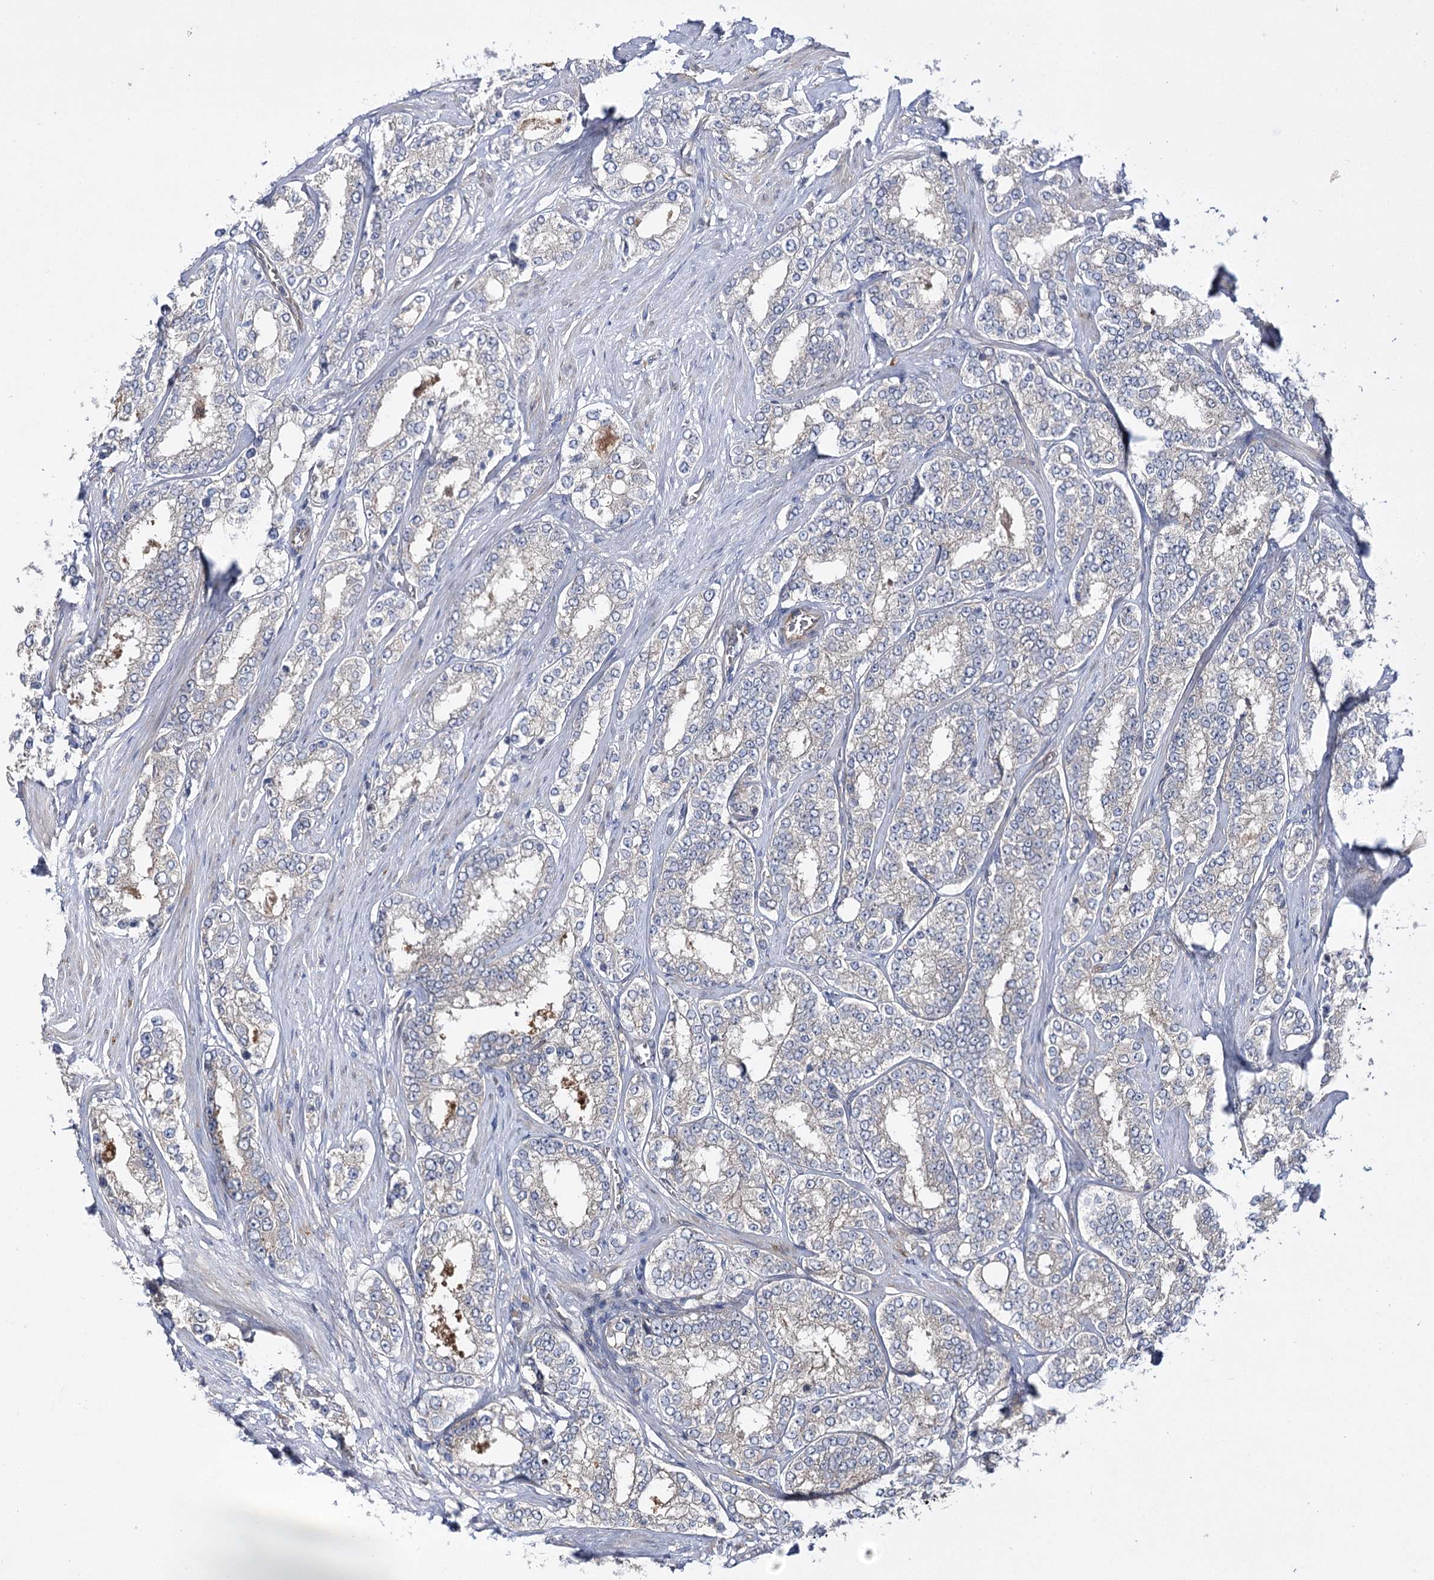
{"staining": {"intensity": "weak", "quantity": "<25%", "location": "cytoplasmic/membranous"}, "tissue": "prostate cancer", "cell_type": "Tumor cells", "image_type": "cancer", "snomed": [{"axis": "morphology", "description": "Normal tissue, NOS"}, {"axis": "morphology", "description": "Adenocarcinoma, High grade"}, {"axis": "topography", "description": "Prostate"}], "caption": "DAB (3,3'-diaminobenzidine) immunohistochemical staining of human high-grade adenocarcinoma (prostate) demonstrates no significant expression in tumor cells. (Immunohistochemistry (ihc), brightfield microscopy, high magnification).", "gene": "BCR", "patient": {"sex": "male", "age": 83}}